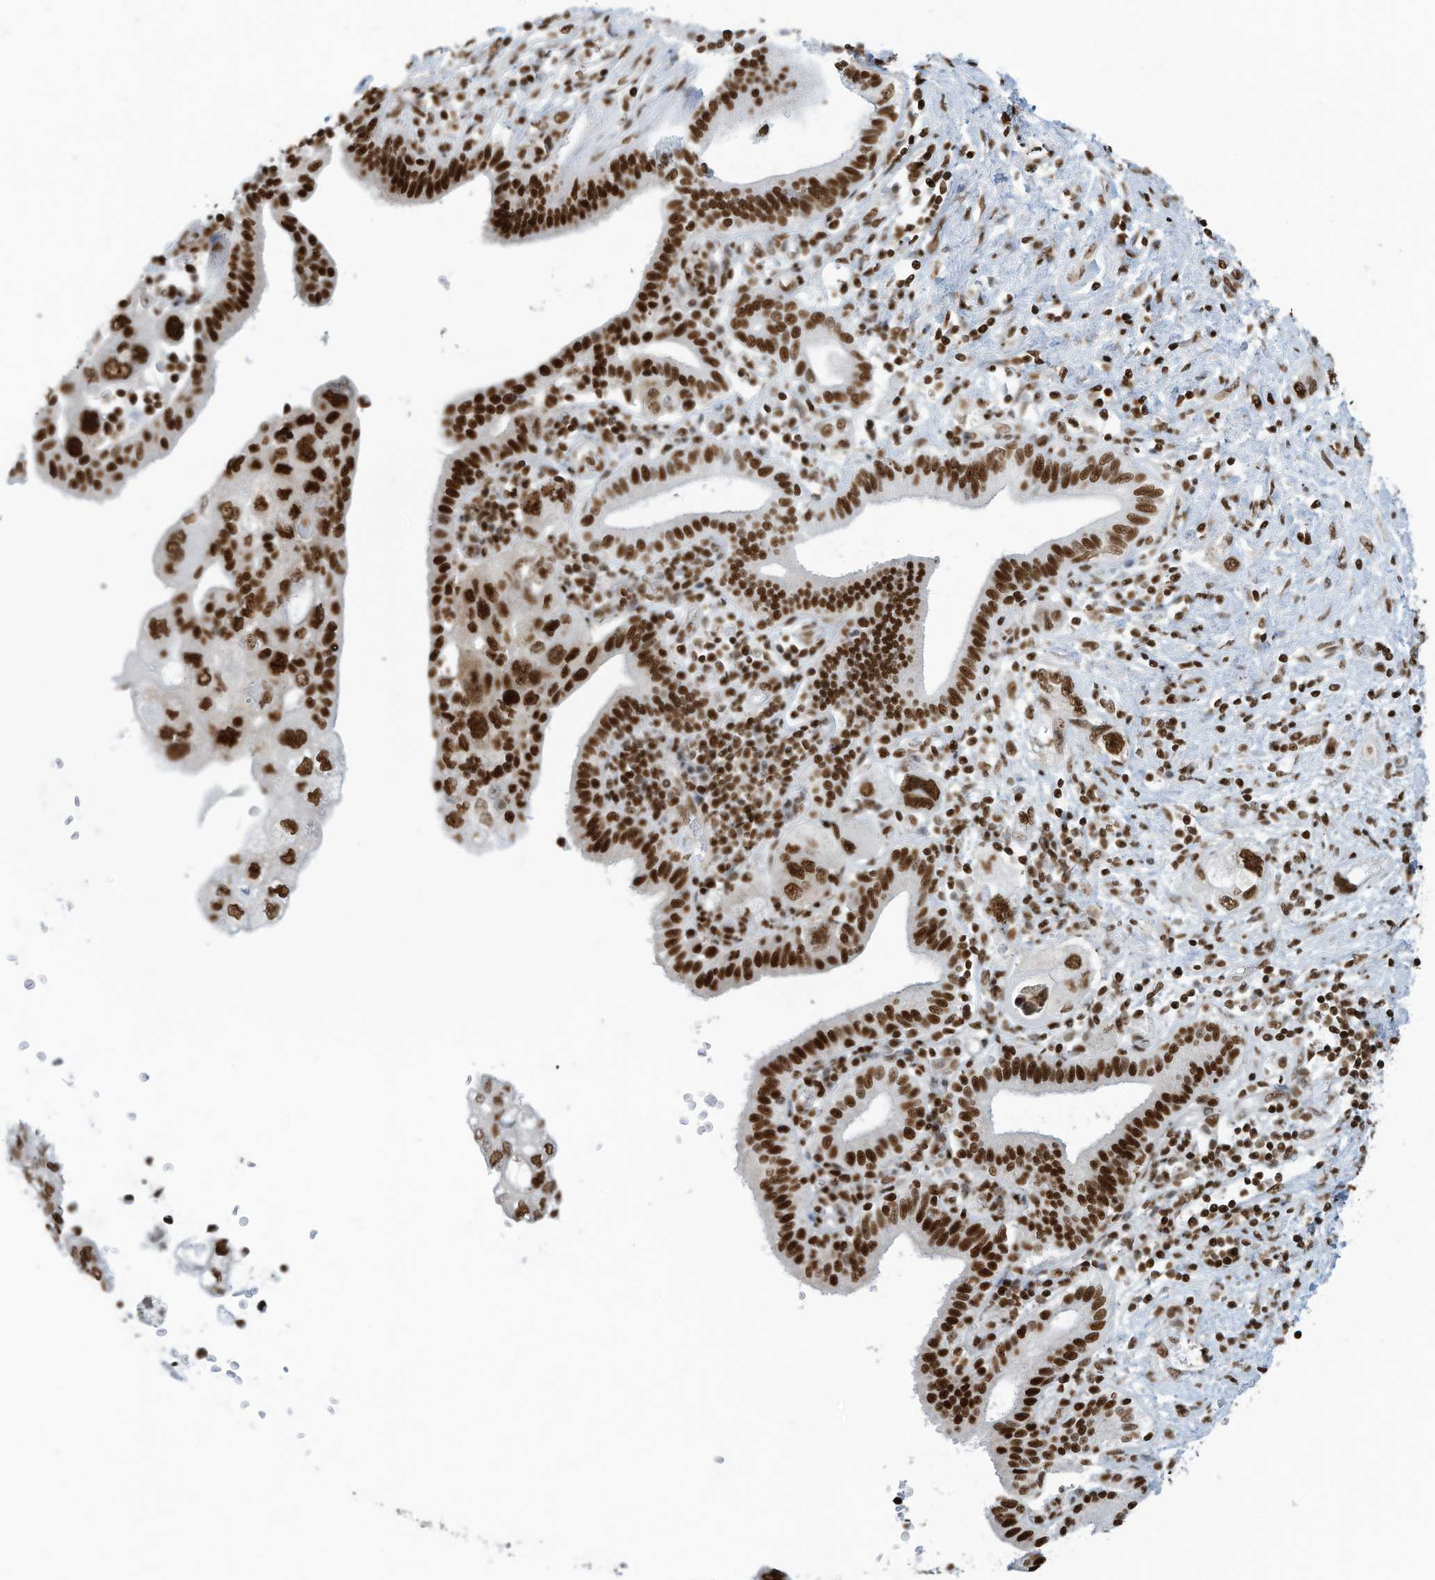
{"staining": {"intensity": "strong", "quantity": ">75%", "location": "nuclear"}, "tissue": "pancreatic cancer", "cell_type": "Tumor cells", "image_type": "cancer", "snomed": [{"axis": "morphology", "description": "Adenocarcinoma, NOS"}, {"axis": "topography", "description": "Pancreas"}], "caption": "Immunohistochemistry (IHC) (DAB) staining of adenocarcinoma (pancreatic) reveals strong nuclear protein staining in about >75% of tumor cells.", "gene": "SARNP", "patient": {"sex": "female", "age": 73}}